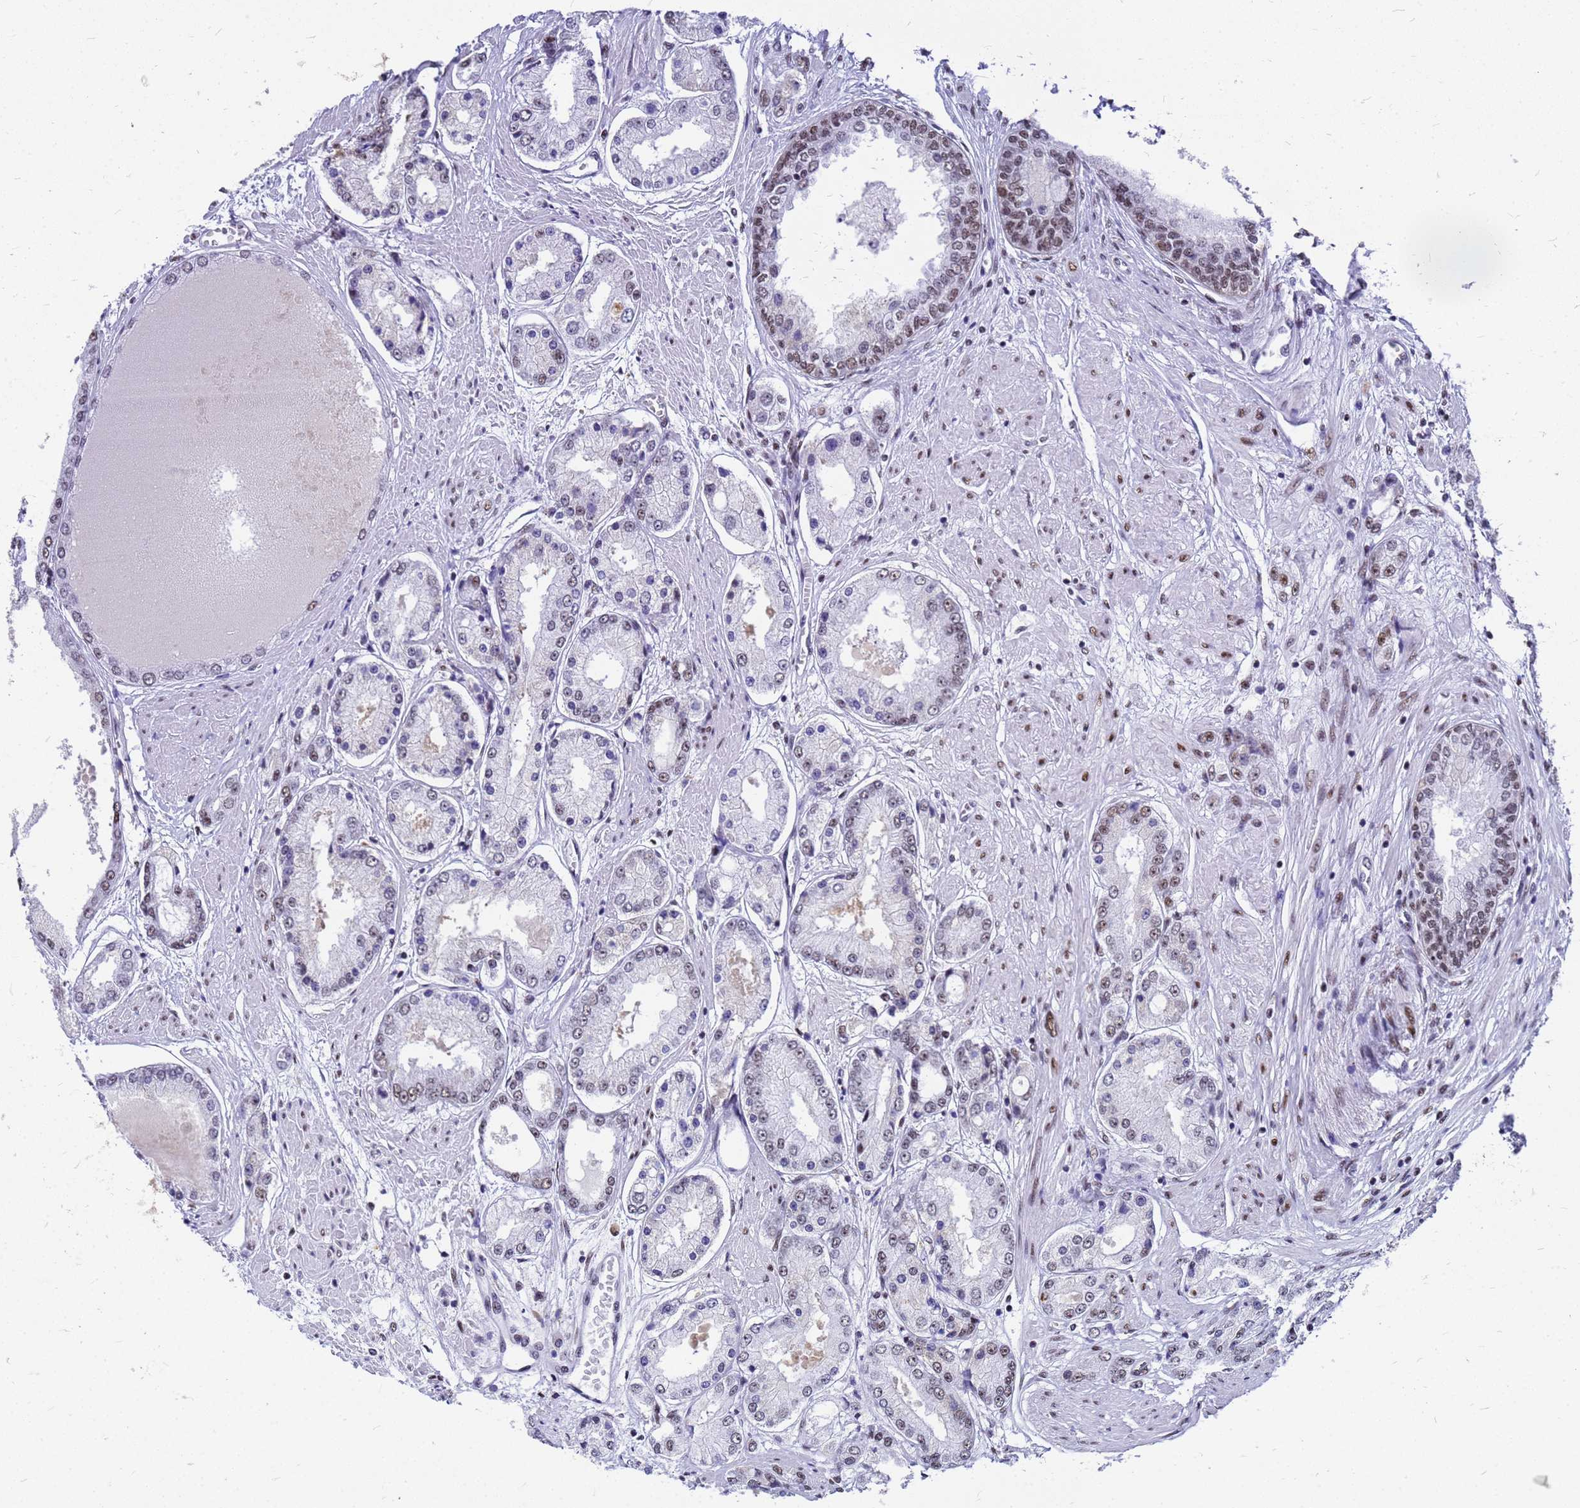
{"staining": {"intensity": "weak", "quantity": "<25%", "location": "nuclear"}, "tissue": "prostate cancer", "cell_type": "Tumor cells", "image_type": "cancer", "snomed": [{"axis": "morphology", "description": "Adenocarcinoma, High grade"}, {"axis": "topography", "description": "Prostate"}], "caption": "Immunohistochemistry histopathology image of neoplastic tissue: human adenocarcinoma (high-grade) (prostate) stained with DAB reveals no significant protein positivity in tumor cells.", "gene": "SART3", "patient": {"sex": "male", "age": 59}}